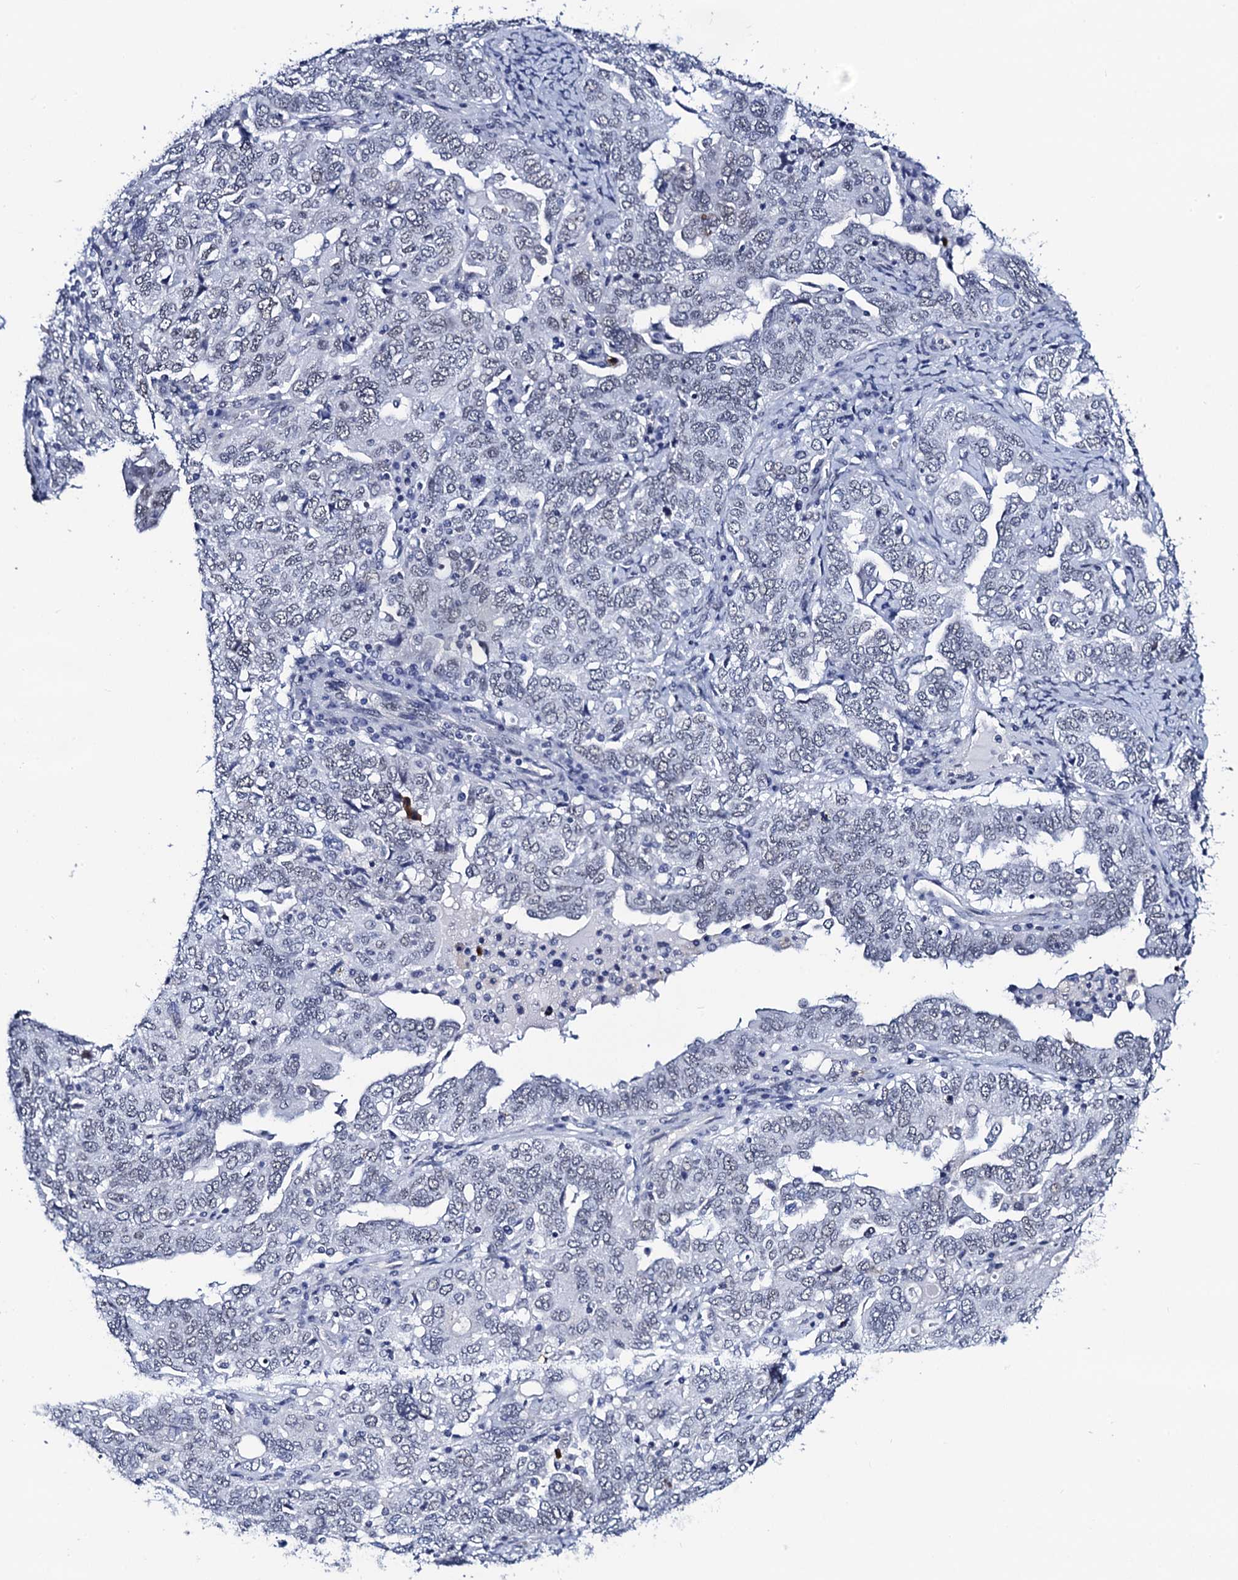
{"staining": {"intensity": "negative", "quantity": "none", "location": "none"}, "tissue": "ovarian cancer", "cell_type": "Tumor cells", "image_type": "cancer", "snomed": [{"axis": "morphology", "description": "Carcinoma, endometroid"}, {"axis": "topography", "description": "Ovary"}], "caption": "Immunohistochemical staining of human ovarian cancer shows no significant expression in tumor cells.", "gene": "C16orf87", "patient": {"sex": "female", "age": 62}}